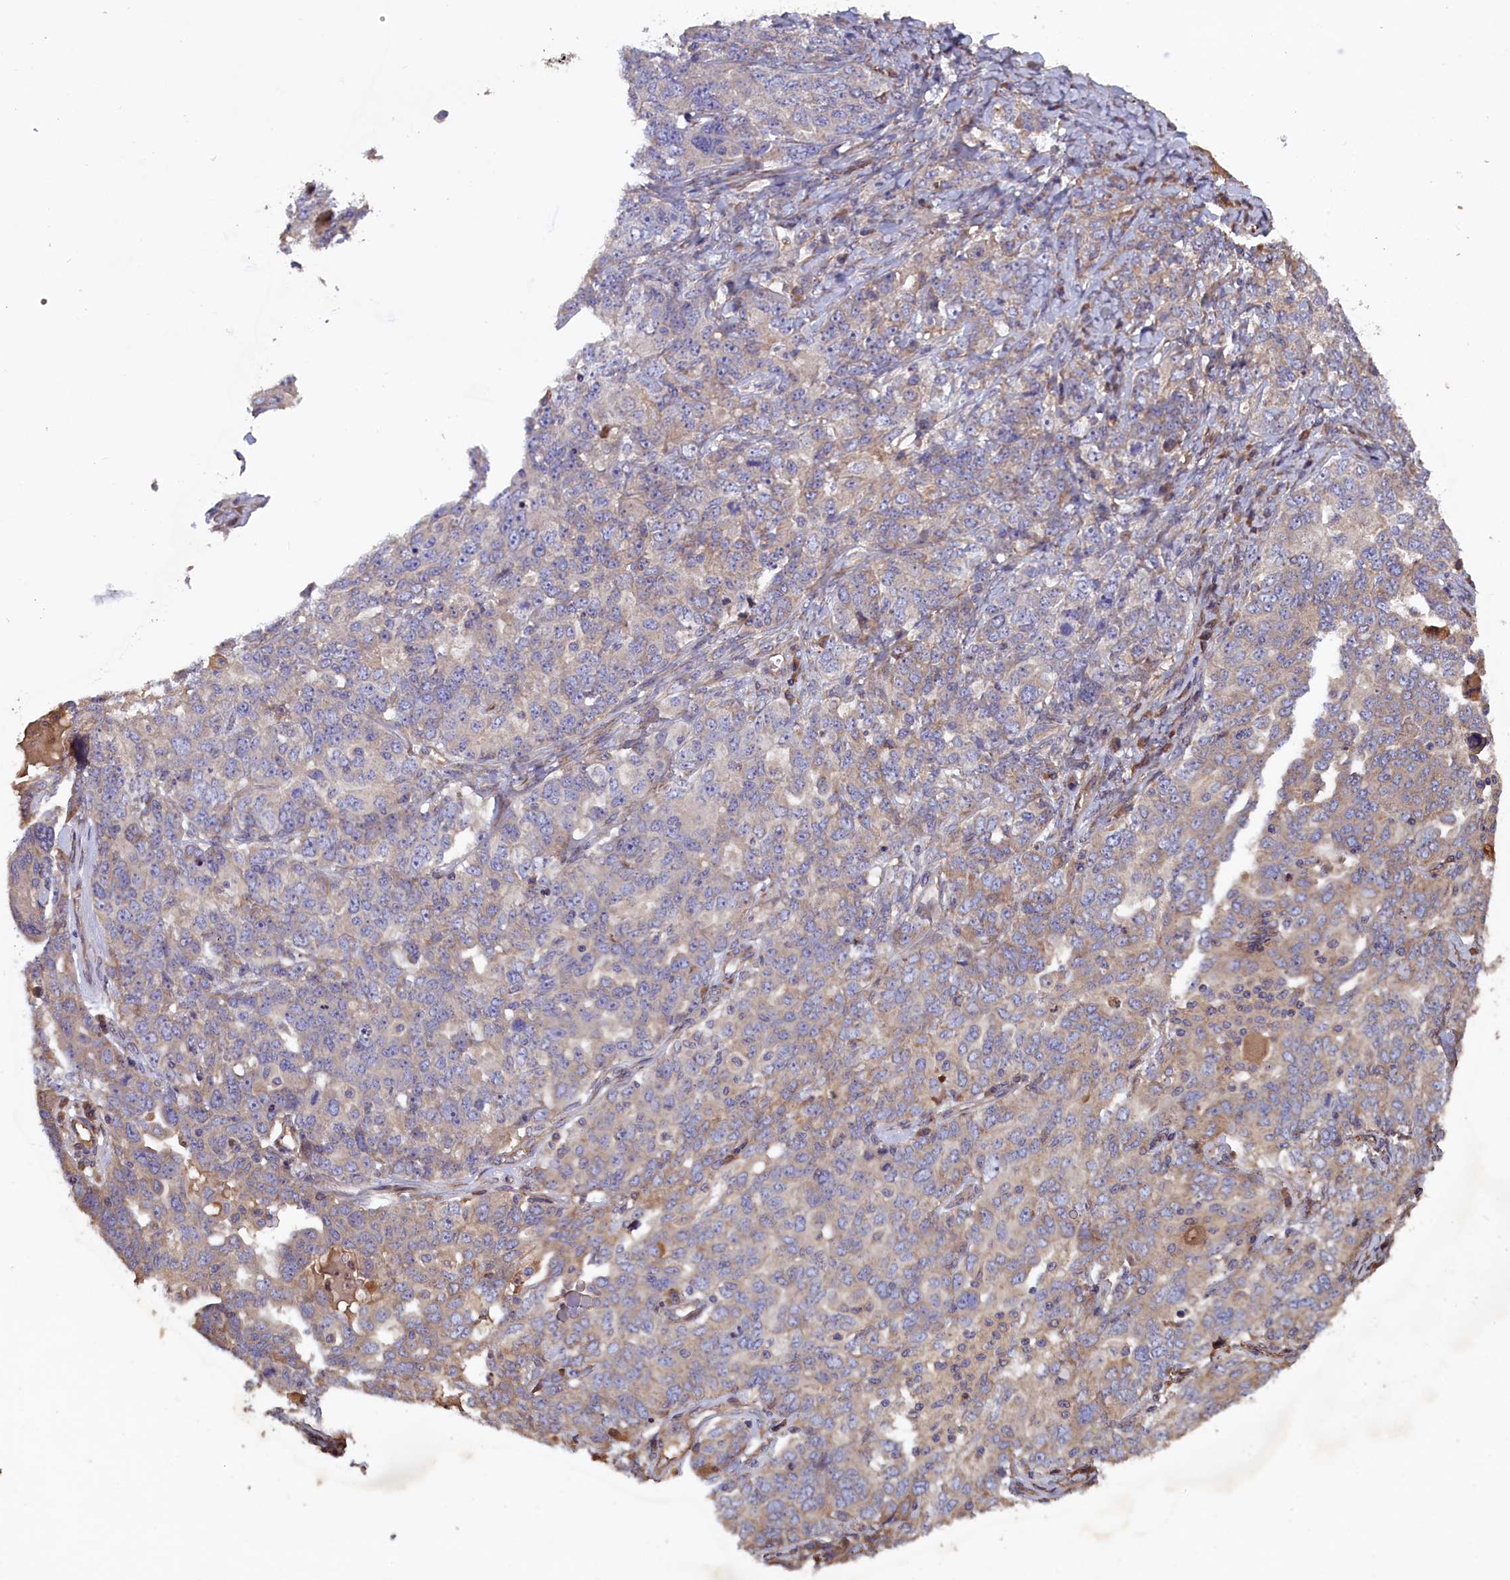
{"staining": {"intensity": "weak", "quantity": "<25%", "location": "cytoplasmic/membranous"}, "tissue": "ovarian cancer", "cell_type": "Tumor cells", "image_type": "cancer", "snomed": [{"axis": "morphology", "description": "Carcinoma, endometroid"}, {"axis": "topography", "description": "Ovary"}], "caption": "Protein analysis of endometroid carcinoma (ovarian) exhibits no significant staining in tumor cells.", "gene": "GREB1L", "patient": {"sex": "female", "age": 62}}